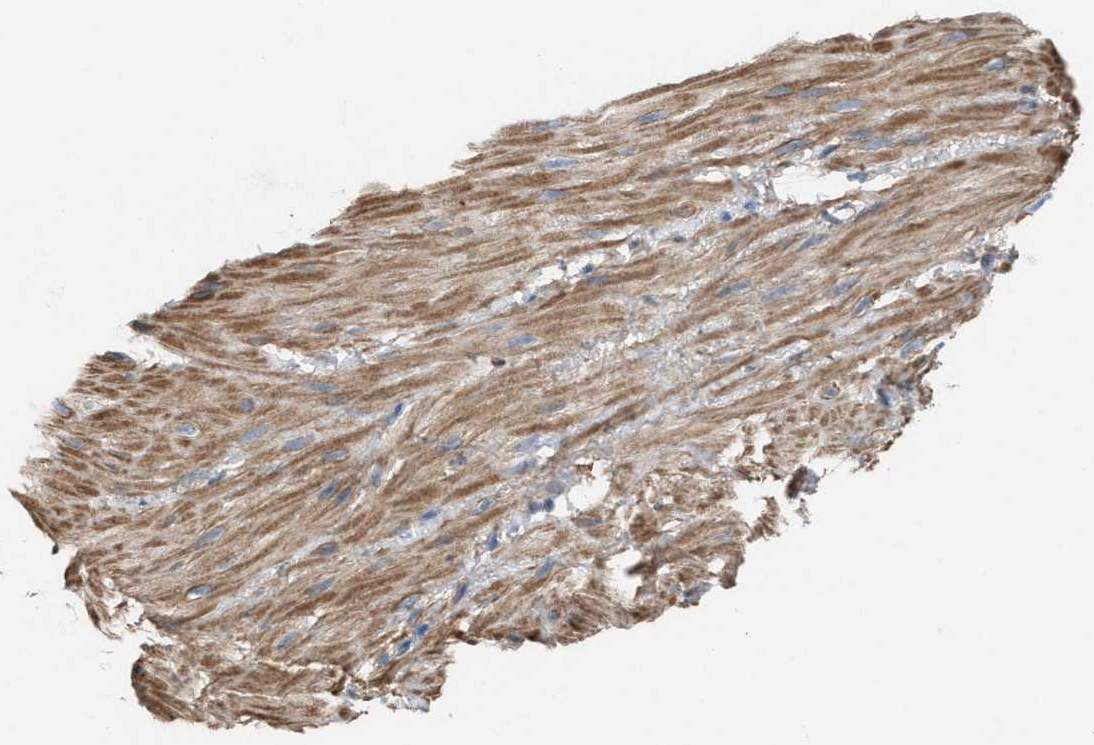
{"staining": {"intensity": "moderate", "quantity": "25%-75%", "location": "cytoplasmic/membranous"}, "tissue": "smooth muscle", "cell_type": "Smooth muscle cells", "image_type": "normal", "snomed": [{"axis": "morphology", "description": "Normal tissue, NOS"}, {"axis": "topography", "description": "Smooth muscle"}], "caption": "High-power microscopy captured an immunohistochemistry (IHC) photomicrograph of benign smooth muscle, revealing moderate cytoplasmic/membranous staining in about 25%-75% of smooth muscle cells.", "gene": "TPK1", "patient": {"sex": "male", "age": 16}}